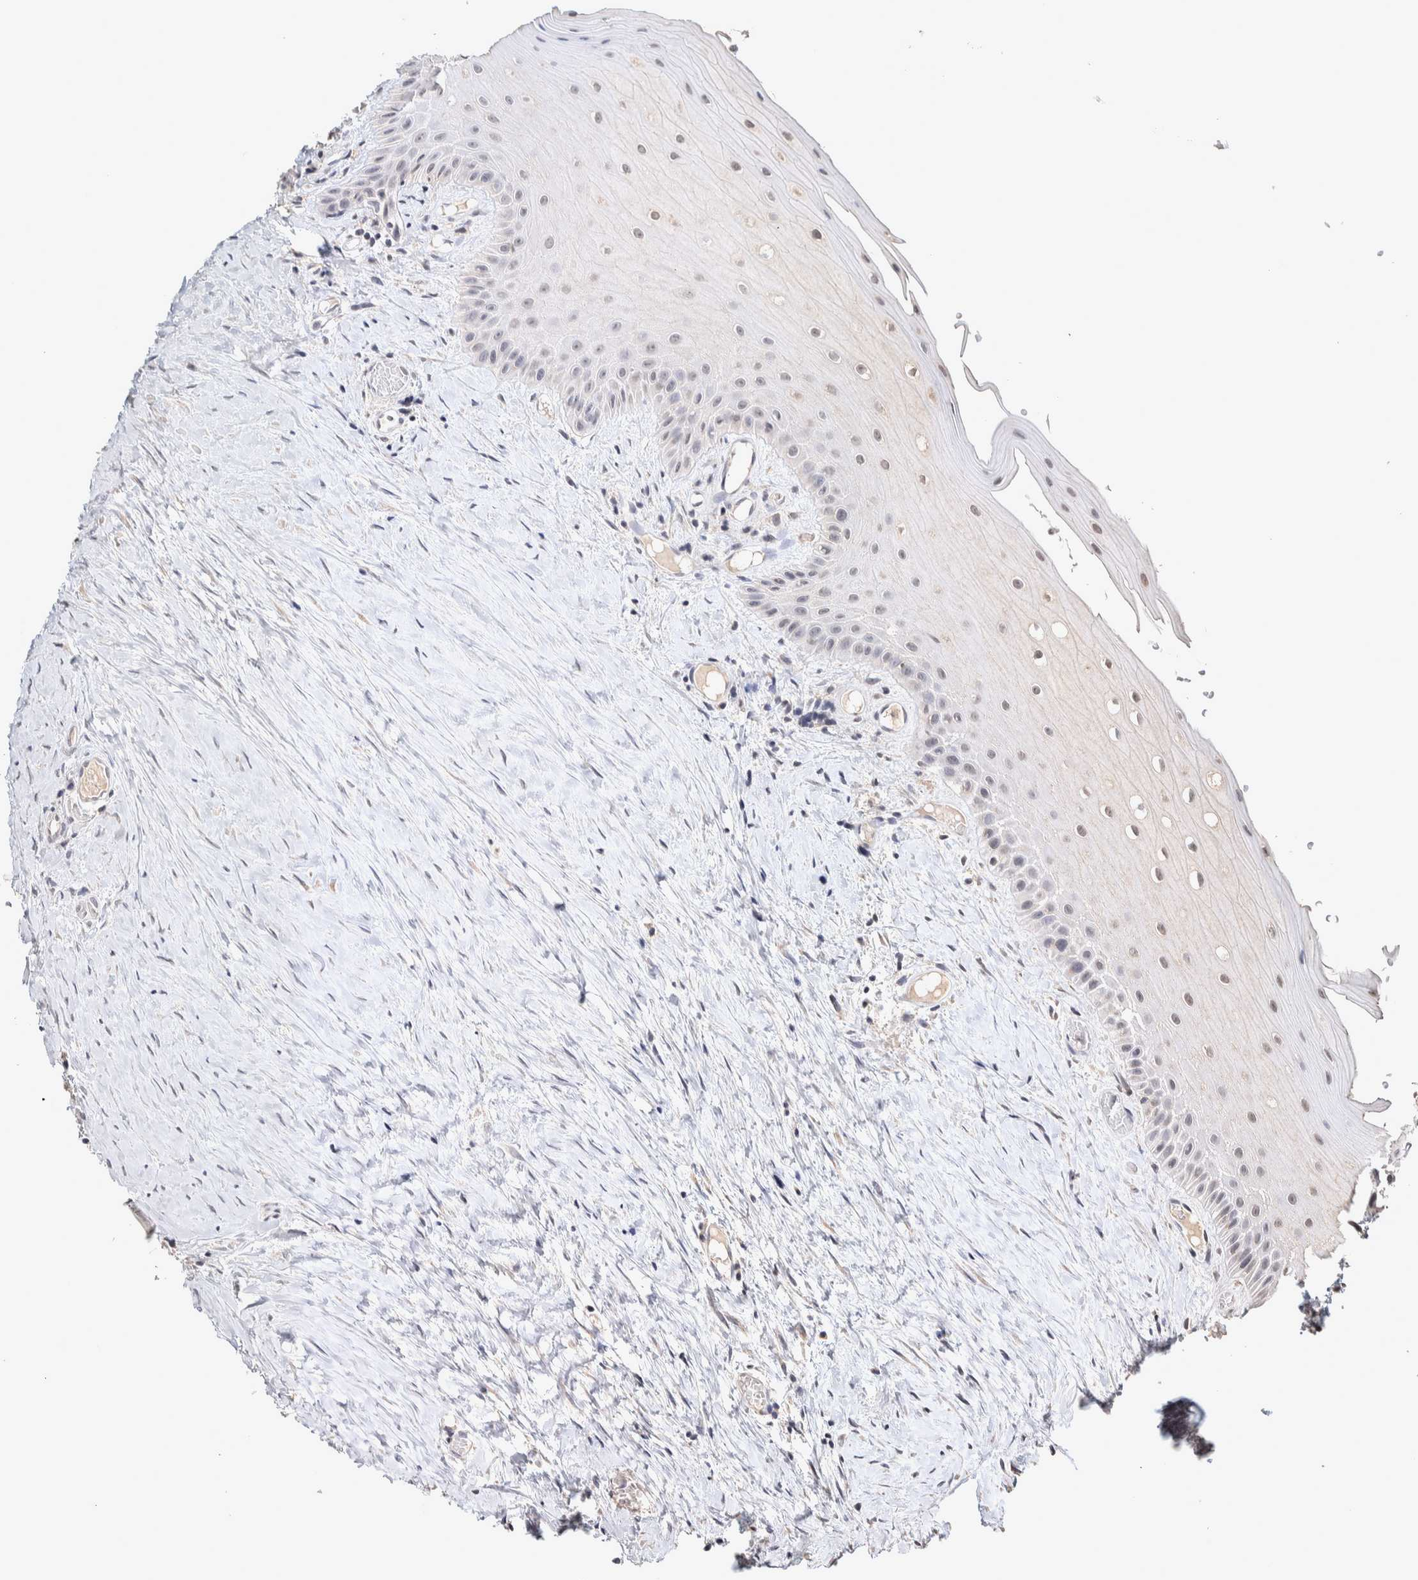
{"staining": {"intensity": "negative", "quantity": "none", "location": "none"}, "tissue": "oral mucosa", "cell_type": "Squamous epithelial cells", "image_type": "normal", "snomed": [{"axis": "morphology", "description": "Normal tissue, NOS"}, {"axis": "topography", "description": "Skeletal muscle"}, {"axis": "topography", "description": "Oral tissue"}, {"axis": "topography", "description": "Peripheral nerve tissue"}], "caption": "This is a micrograph of immunohistochemistry staining of benign oral mucosa, which shows no expression in squamous epithelial cells. (DAB immunohistochemistry with hematoxylin counter stain).", "gene": "CRAT", "patient": {"sex": "female", "age": 84}}